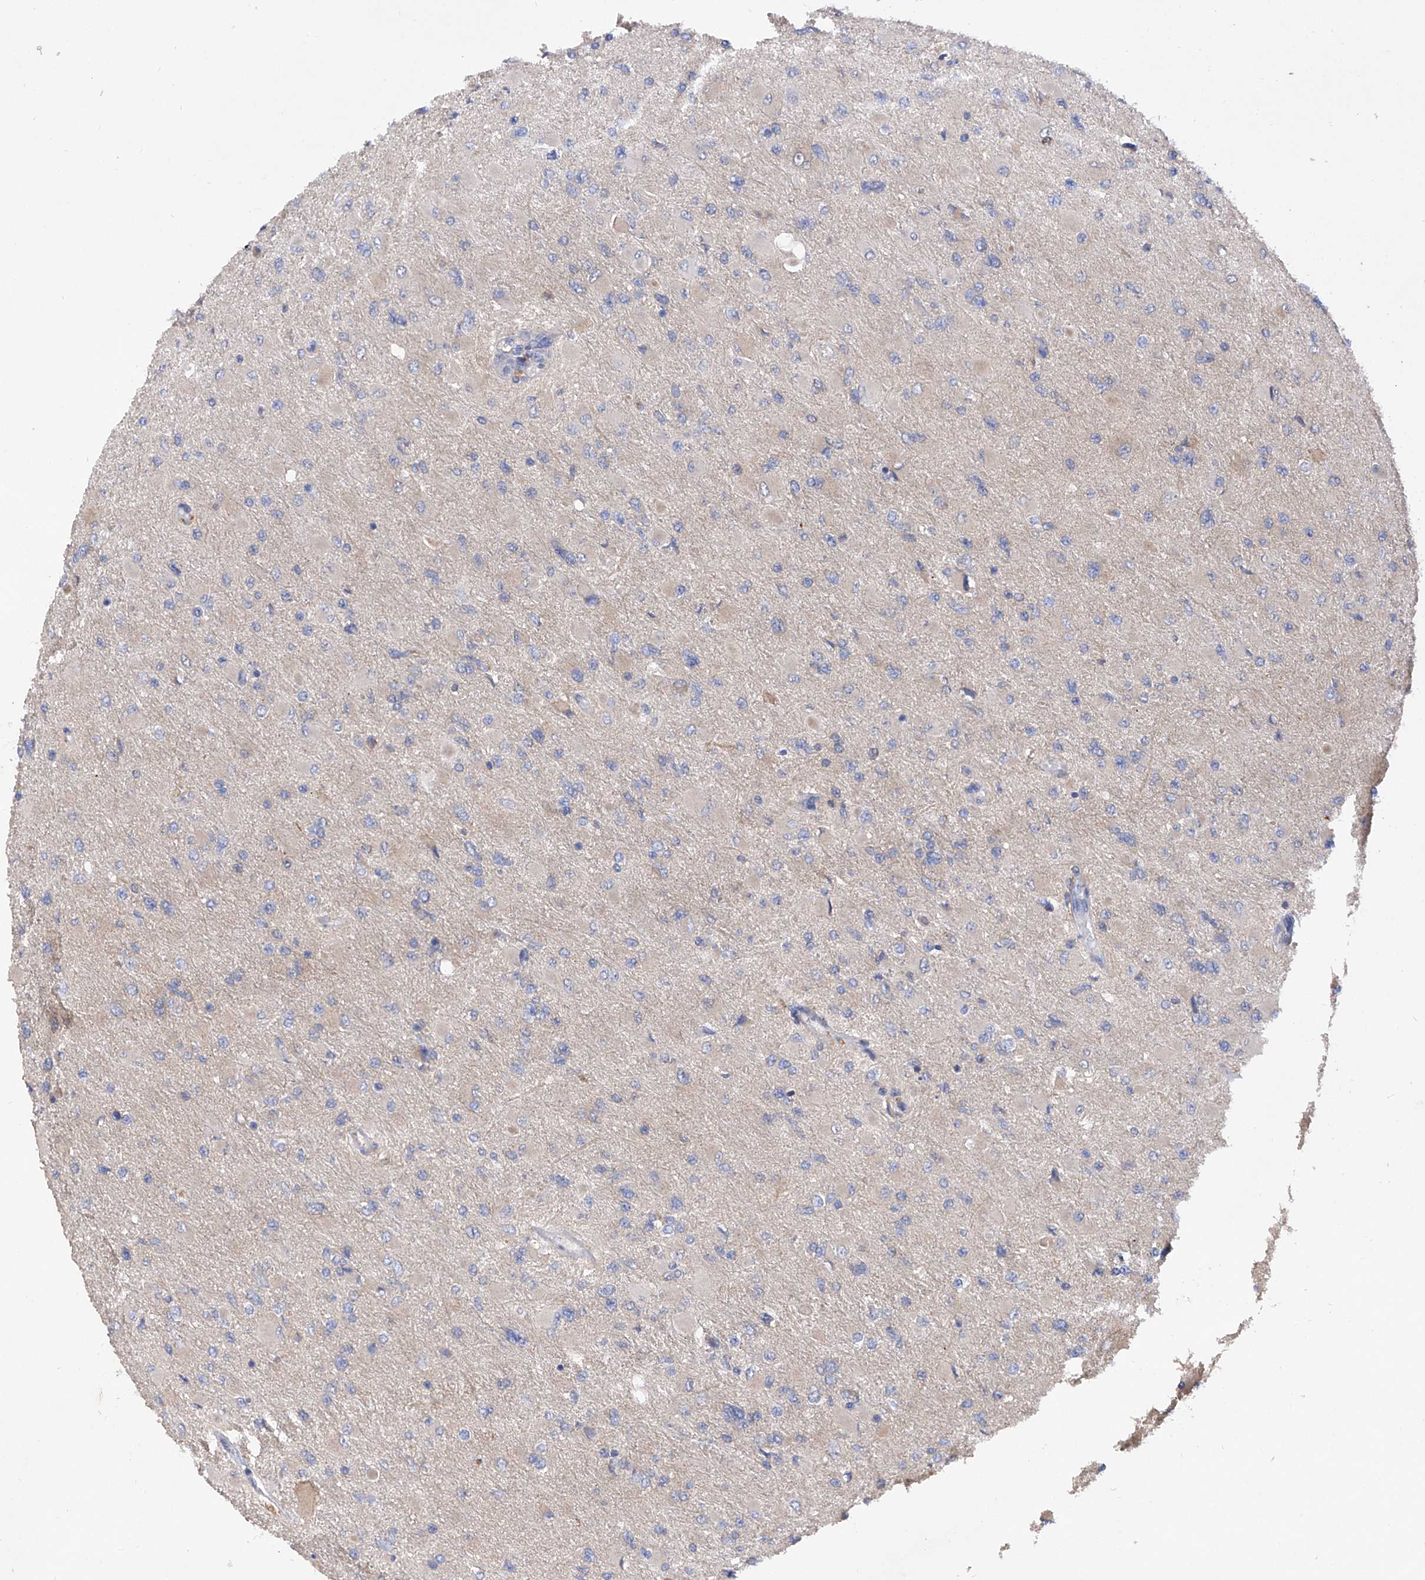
{"staining": {"intensity": "negative", "quantity": "none", "location": "none"}, "tissue": "glioma", "cell_type": "Tumor cells", "image_type": "cancer", "snomed": [{"axis": "morphology", "description": "Glioma, malignant, High grade"}, {"axis": "topography", "description": "Cerebral cortex"}], "caption": "Immunohistochemistry micrograph of human glioma stained for a protein (brown), which demonstrates no positivity in tumor cells.", "gene": "INPP5B", "patient": {"sex": "female", "age": 36}}